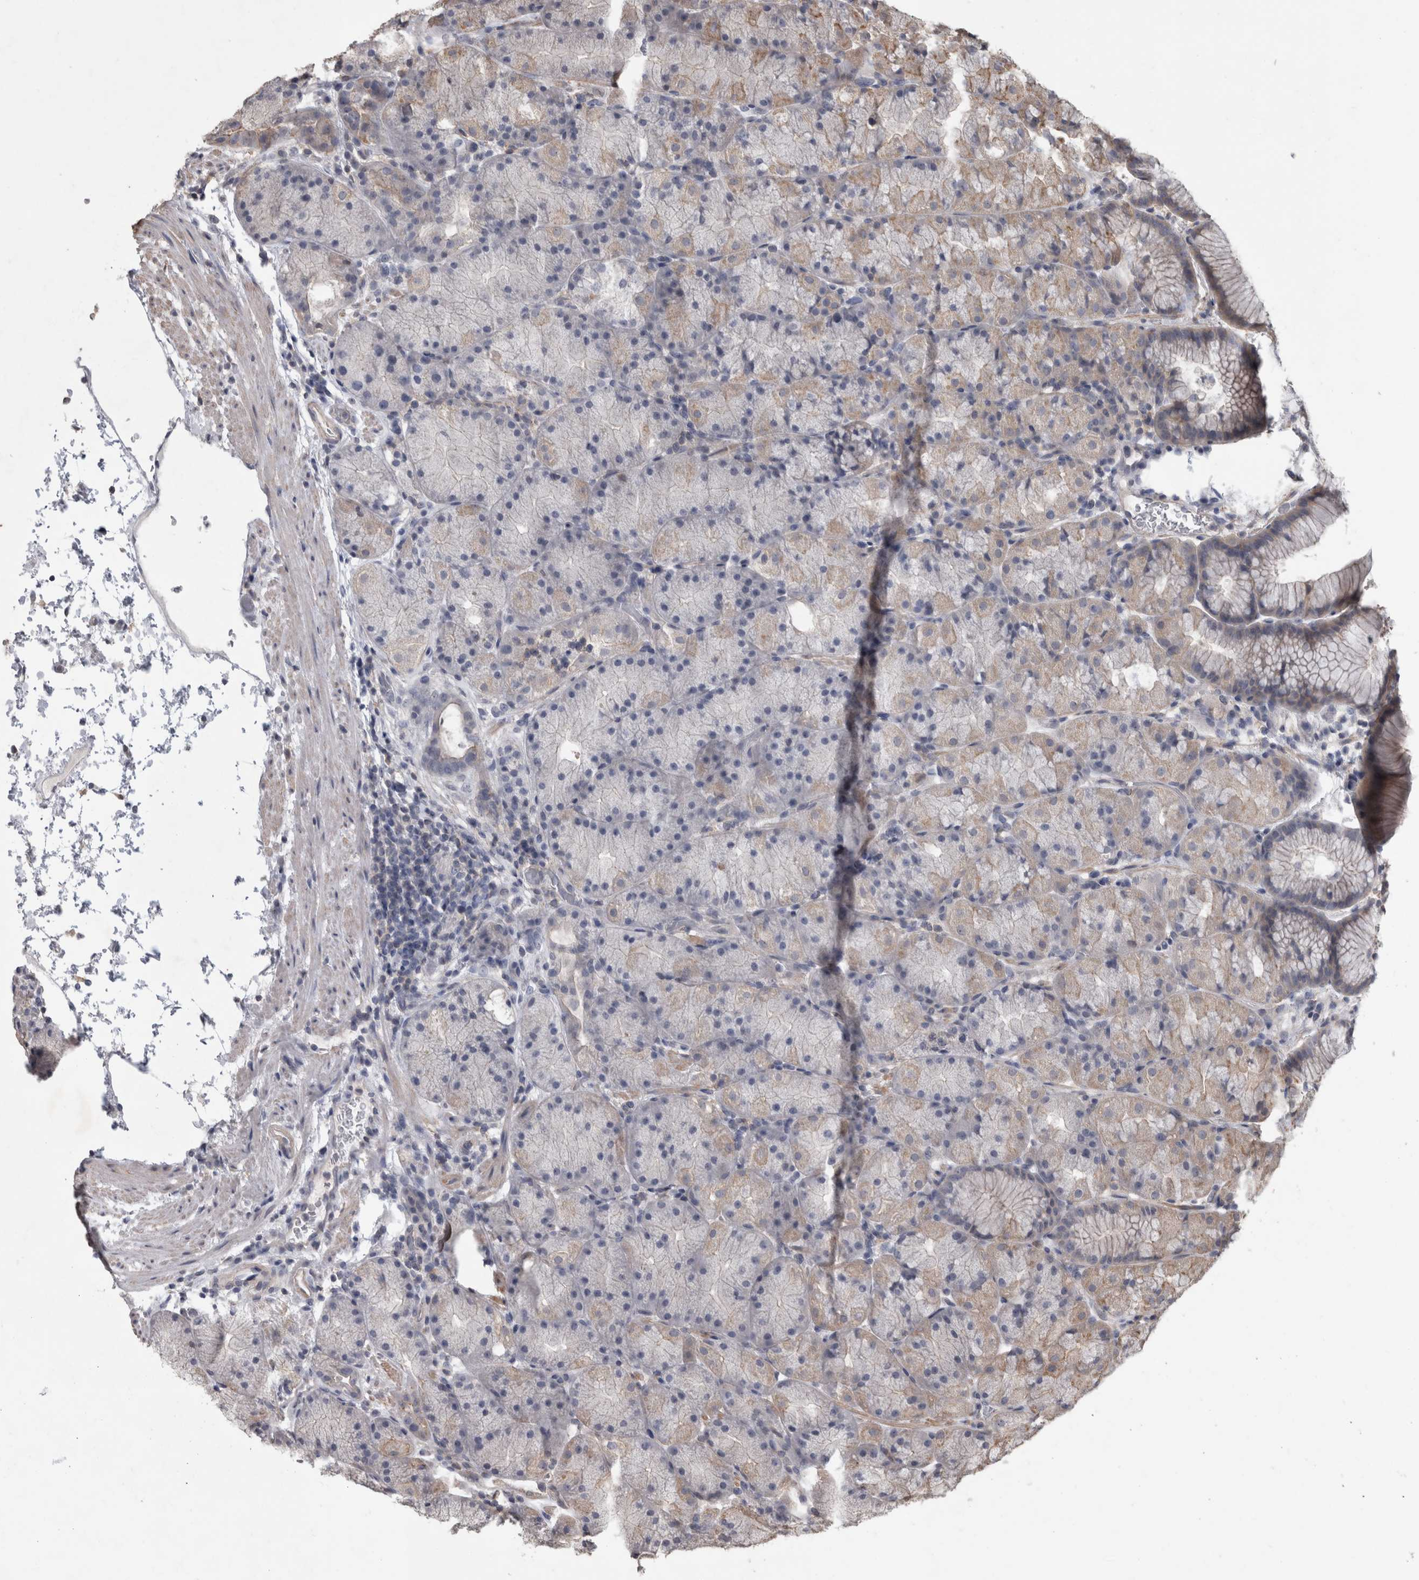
{"staining": {"intensity": "weak", "quantity": "<25%", "location": "cytoplasmic/membranous"}, "tissue": "stomach", "cell_type": "Glandular cells", "image_type": "normal", "snomed": [{"axis": "morphology", "description": "Normal tissue, NOS"}, {"axis": "topography", "description": "Stomach, upper"}, {"axis": "topography", "description": "Stomach"}], "caption": "Glandular cells are negative for protein expression in benign human stomach. (Stains: DAB (3,3'-diaminobenzidine) IHC with hematoxylin counter stain, Microscopy: brightfield microscopy at high magnification).", "gene": "SPATA48", "patient": {"sex": "male", "age": 48}}